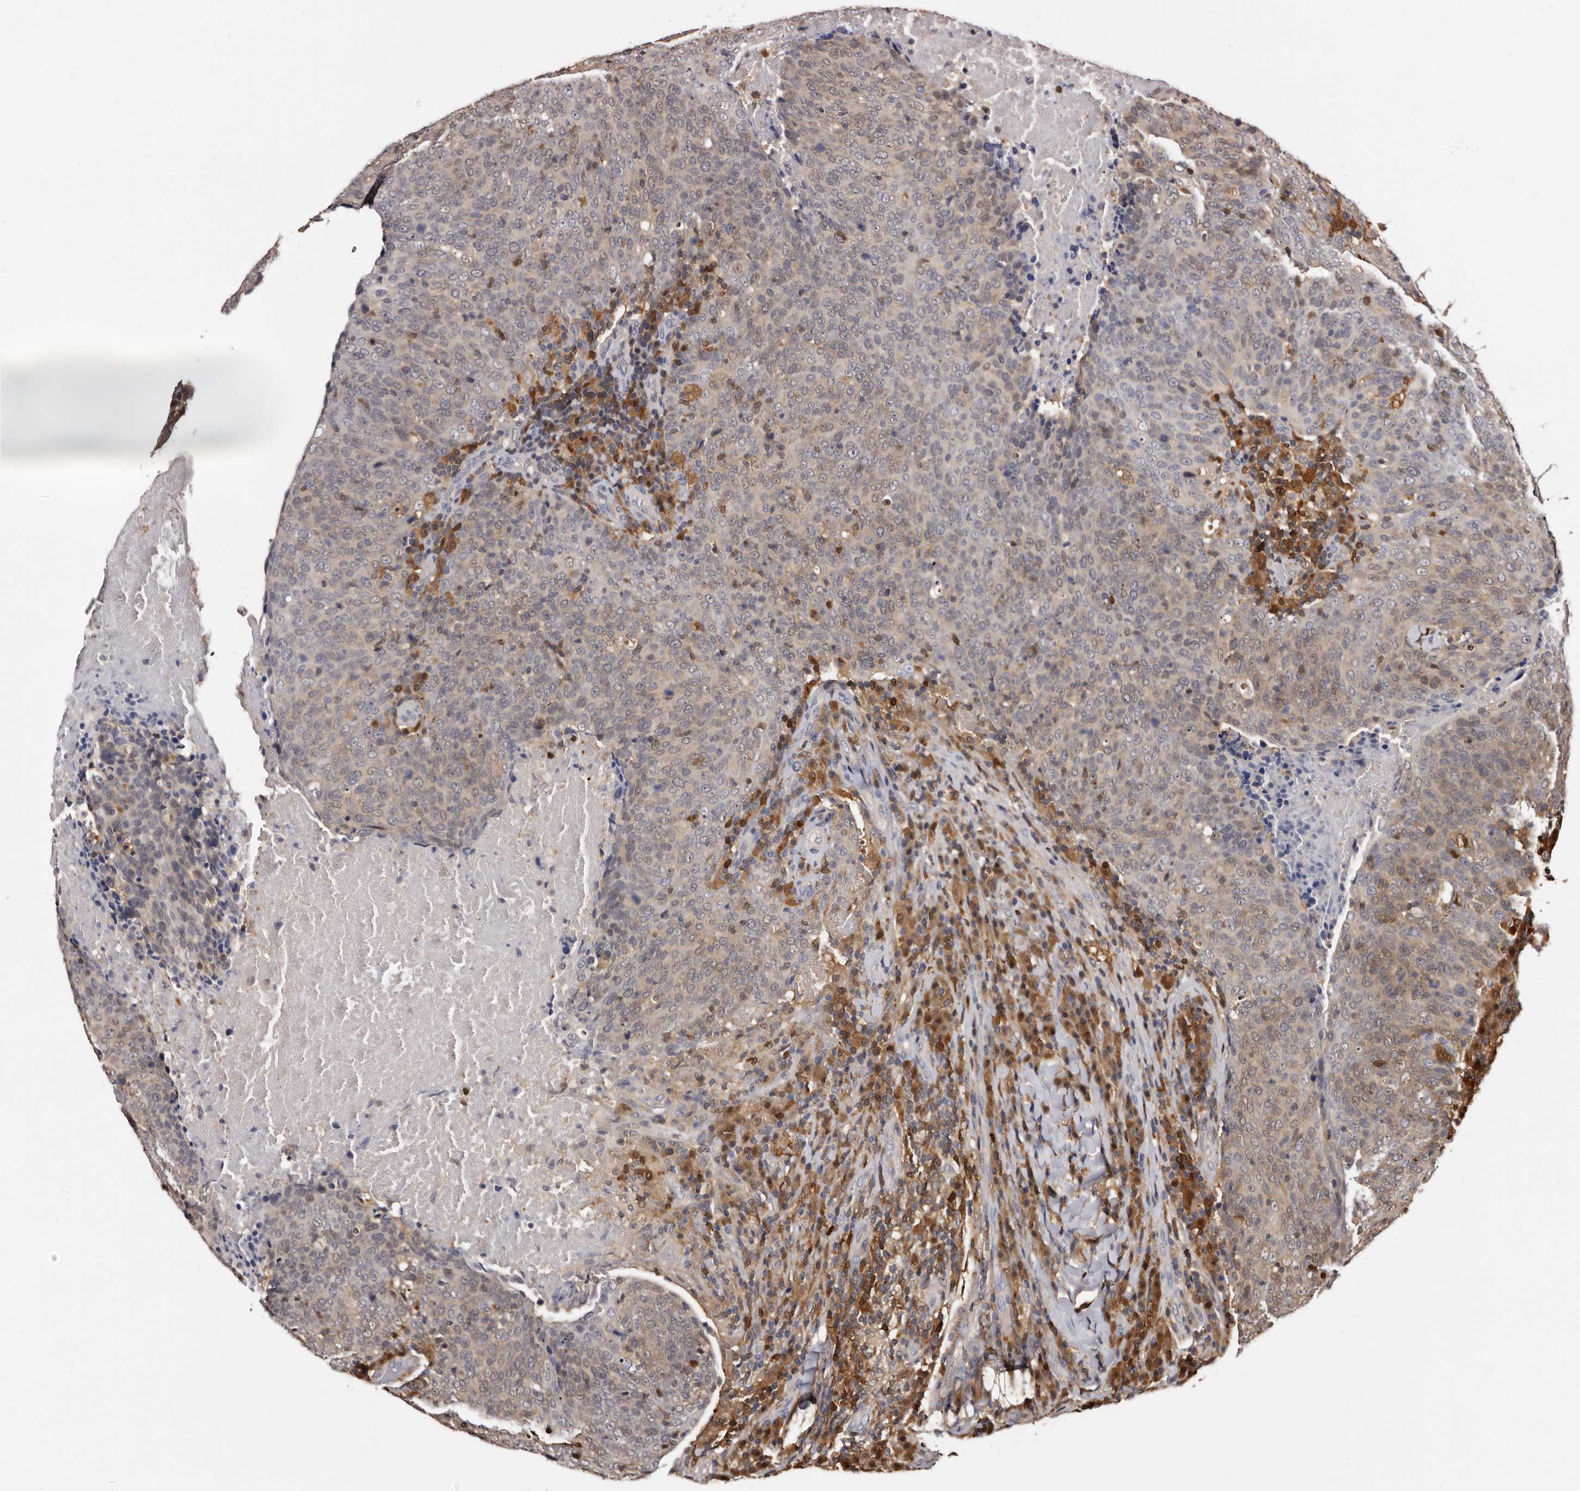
{"staining": {"intensity": "weak", "quantity": "25%-75%", "location": "cytoplasmic/membranous"}, "tissue": "head and neck cancer", "cell_type": "Tumor cells", "image_type": "cancer", "snomed": [{"axis": "morphology", "description": "Squamous cell carcinoma, NOS"}, {"axis": "morphology", "description": "Squamous cell carcinoma, metastatic, NOS"}, {"axis": "topography", "description": "Lymph node"}, {"axis": "topography", "description": "Head-Neck"}], "caption": "Immunohistochemistry (DAB) staining of head and neck cancer reveals weak cytoplasmic/membranous protein staining in about 25%-75% of tumor cells.", "gene": "DNPH1", "patient": {"sex": "male", "age": 62}}